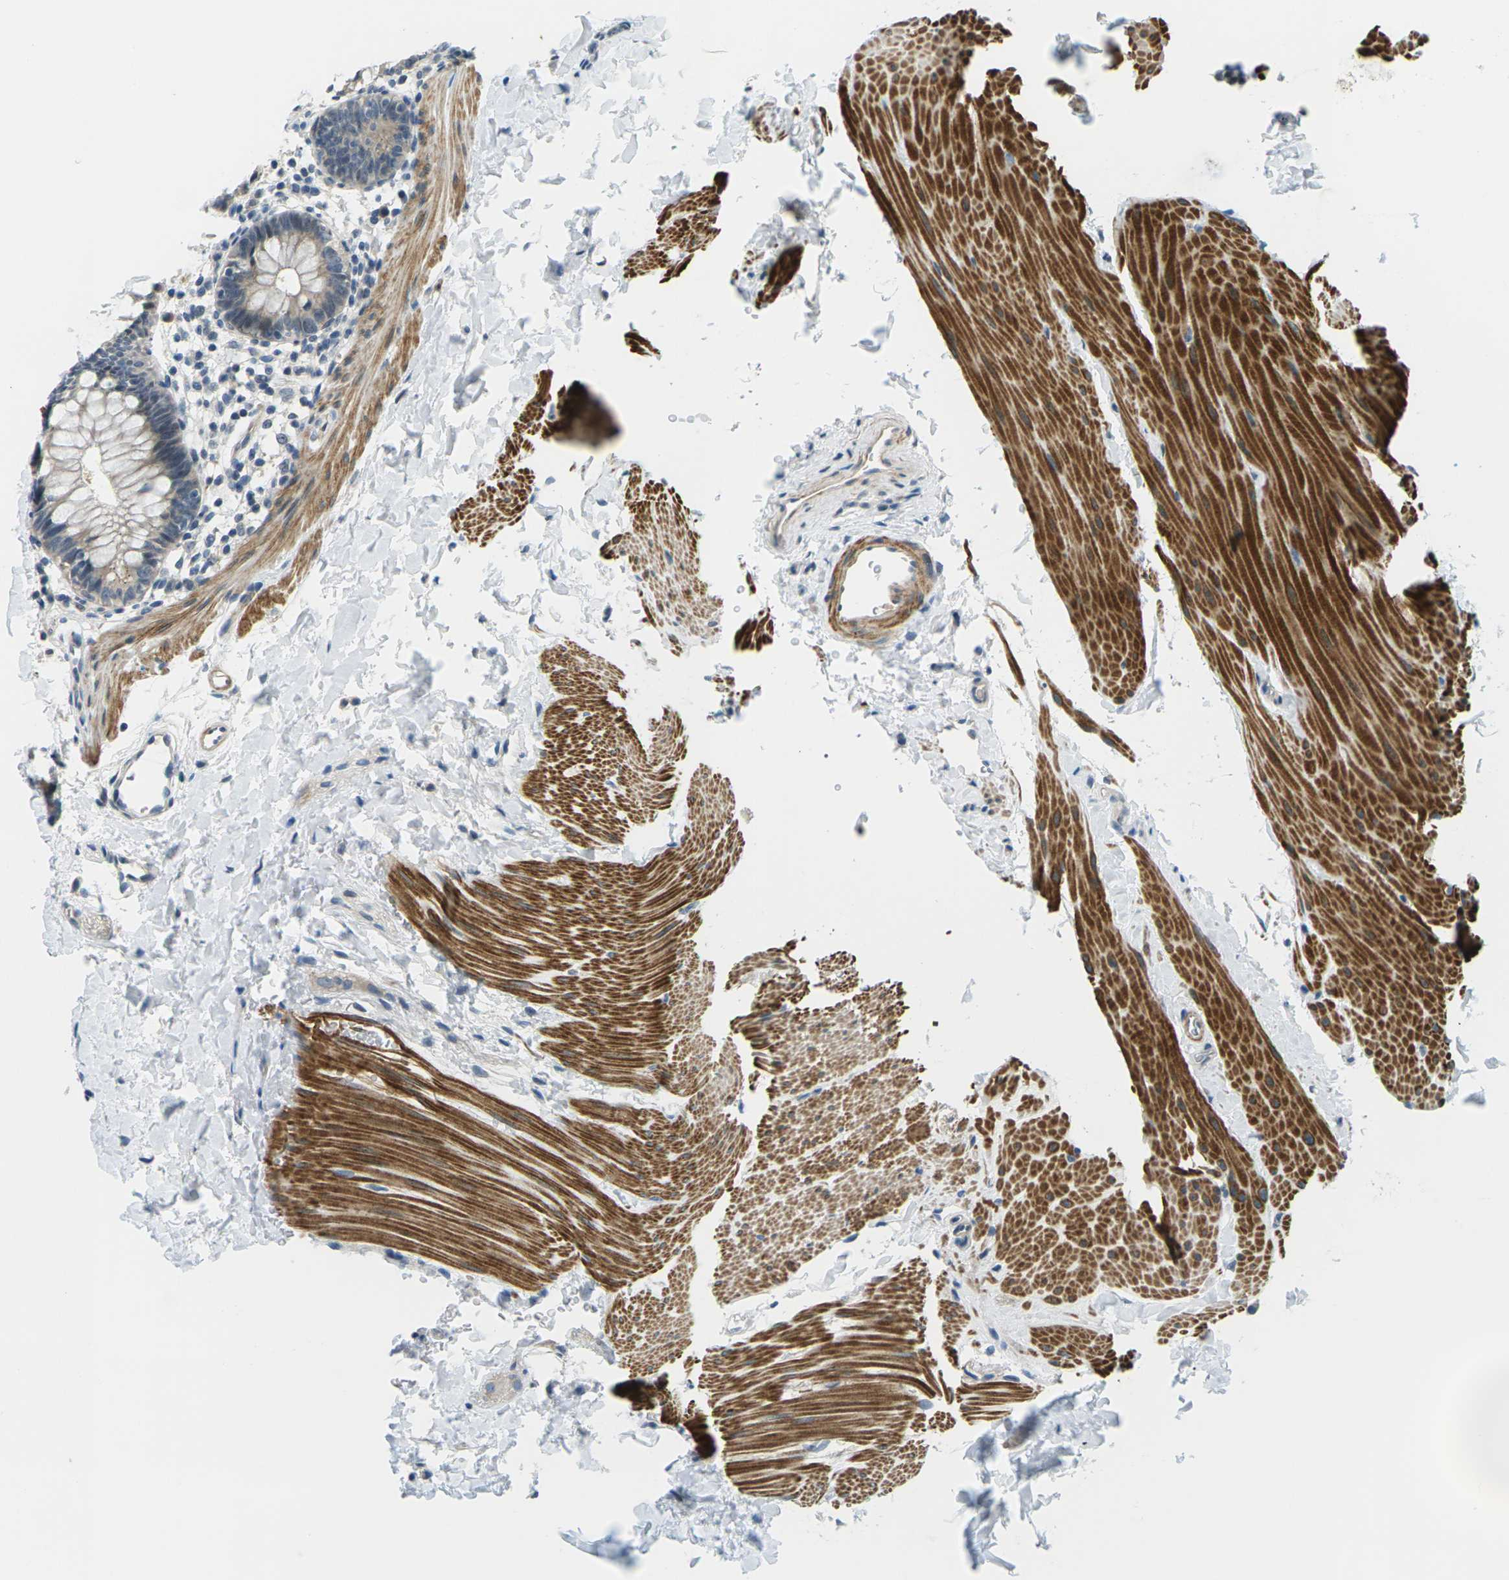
{"staining": {"intensity": "weak", "quantity": "<25%", "location": "cytoplasmic/membranous"}, "tissue": "rectum", "cell_type": "Glandular cells", "image_type": "normal", "snomed": [{"axis": "morphology", "description": "Normal tissue, NOS"}, {"axis": "topography", "description": "Rectum"}], "caption": "DAB (3,3'-diaminobenzidine) immunohistochemical staining of normal rectum demonstrates no significant staining in glandular cells.", "gene": "SLC13A3", "patient": {"sex": "female", "age": 24}}